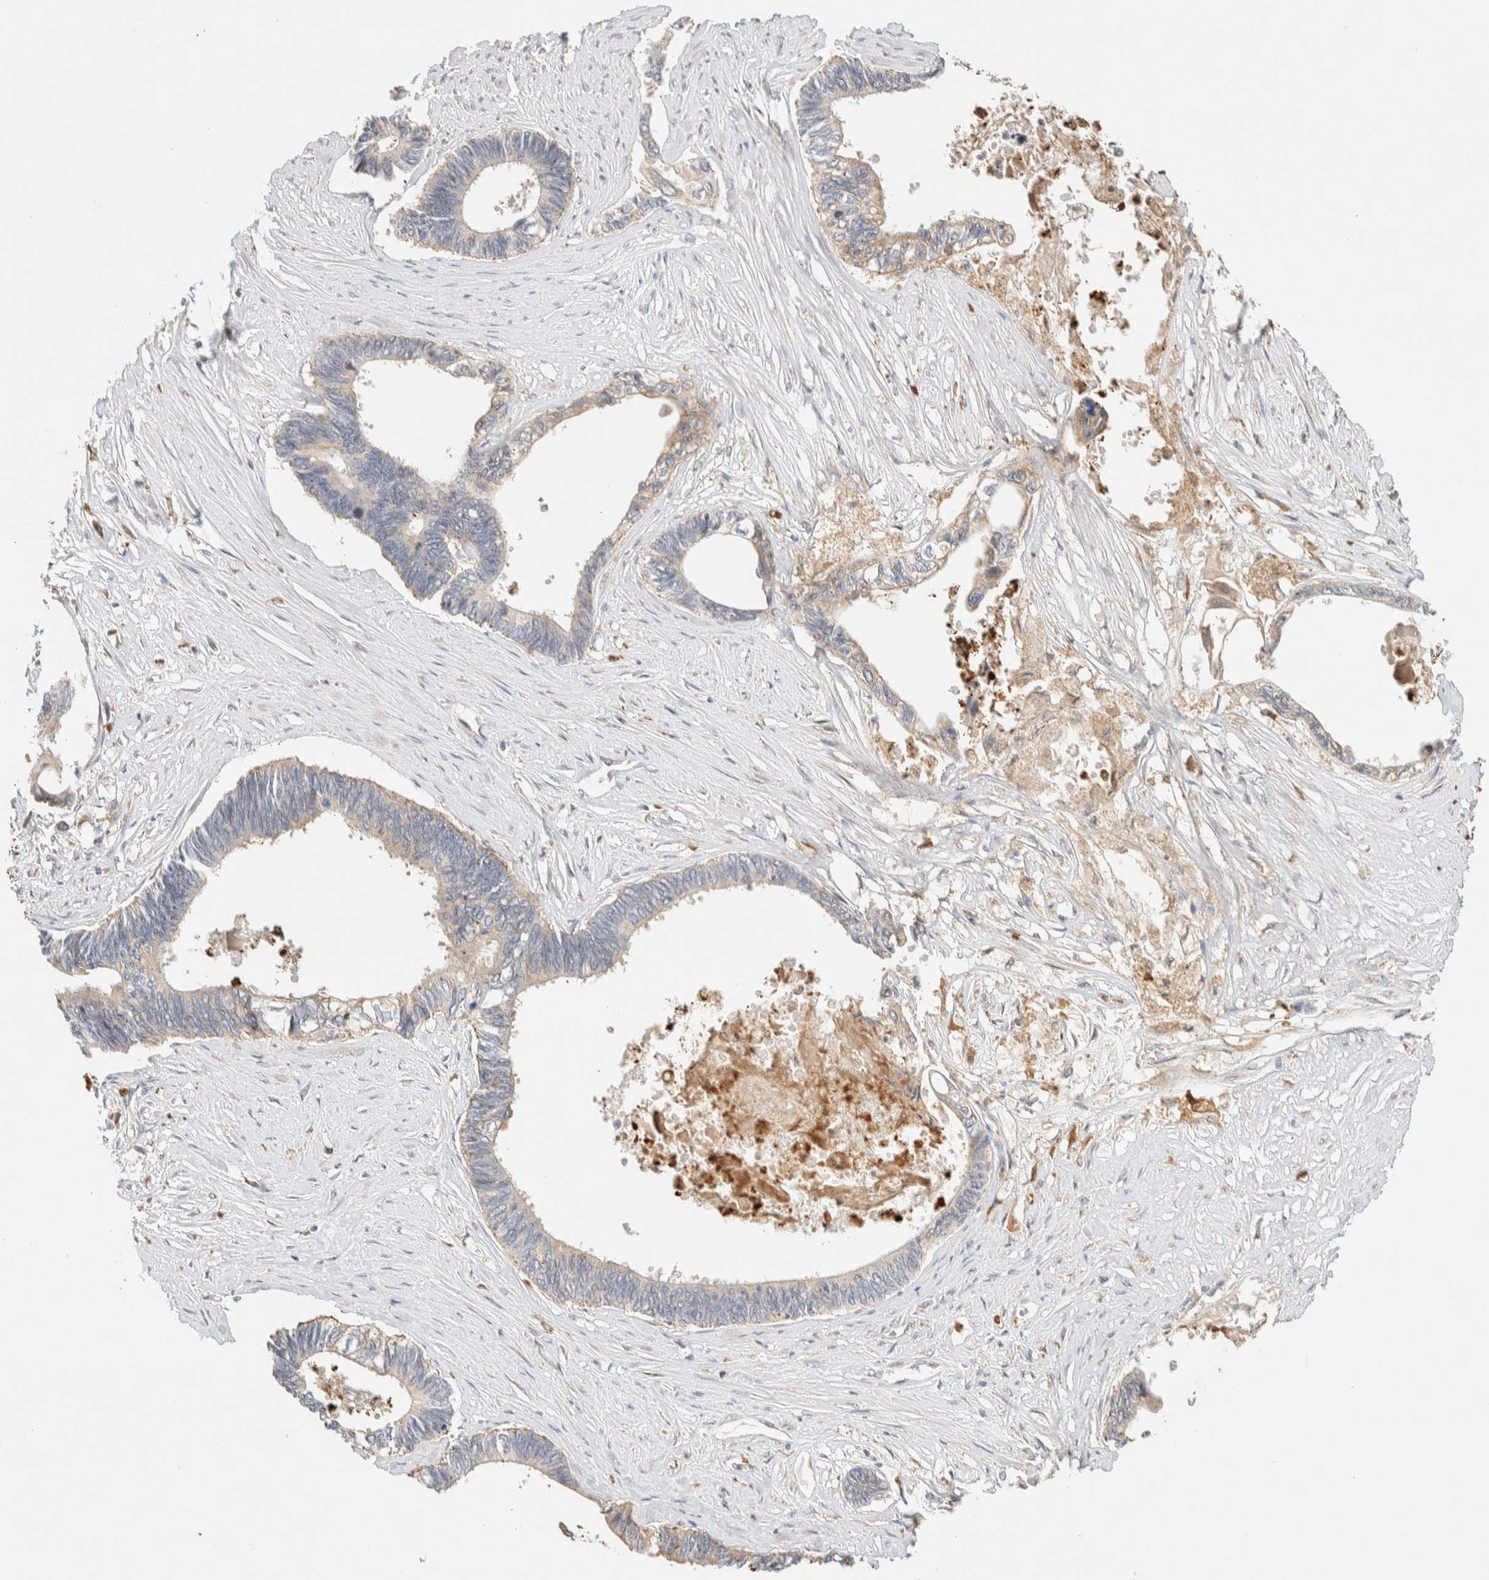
{"staining": {"intensity": "weak", "quantity": "<25%", "location": "cytoplasmic/membranous"}, "tissue": "pancreatic cancer", "cell_type": "Tumor cells", "image_type": "cancer", "snomed": [{"axis": "morphology", "description": "Adenocarcinoma, NOS"}, {"axis": "topography", "description": "Pancreas"}], "caption": "Human adenocarcinoma (pancreatic) stained for a protein using immunohistochemistry (IHC) shows no positivity in tumor cells.", "gene": "TTC3", "patient": {"sex": "female", "age": 70}}